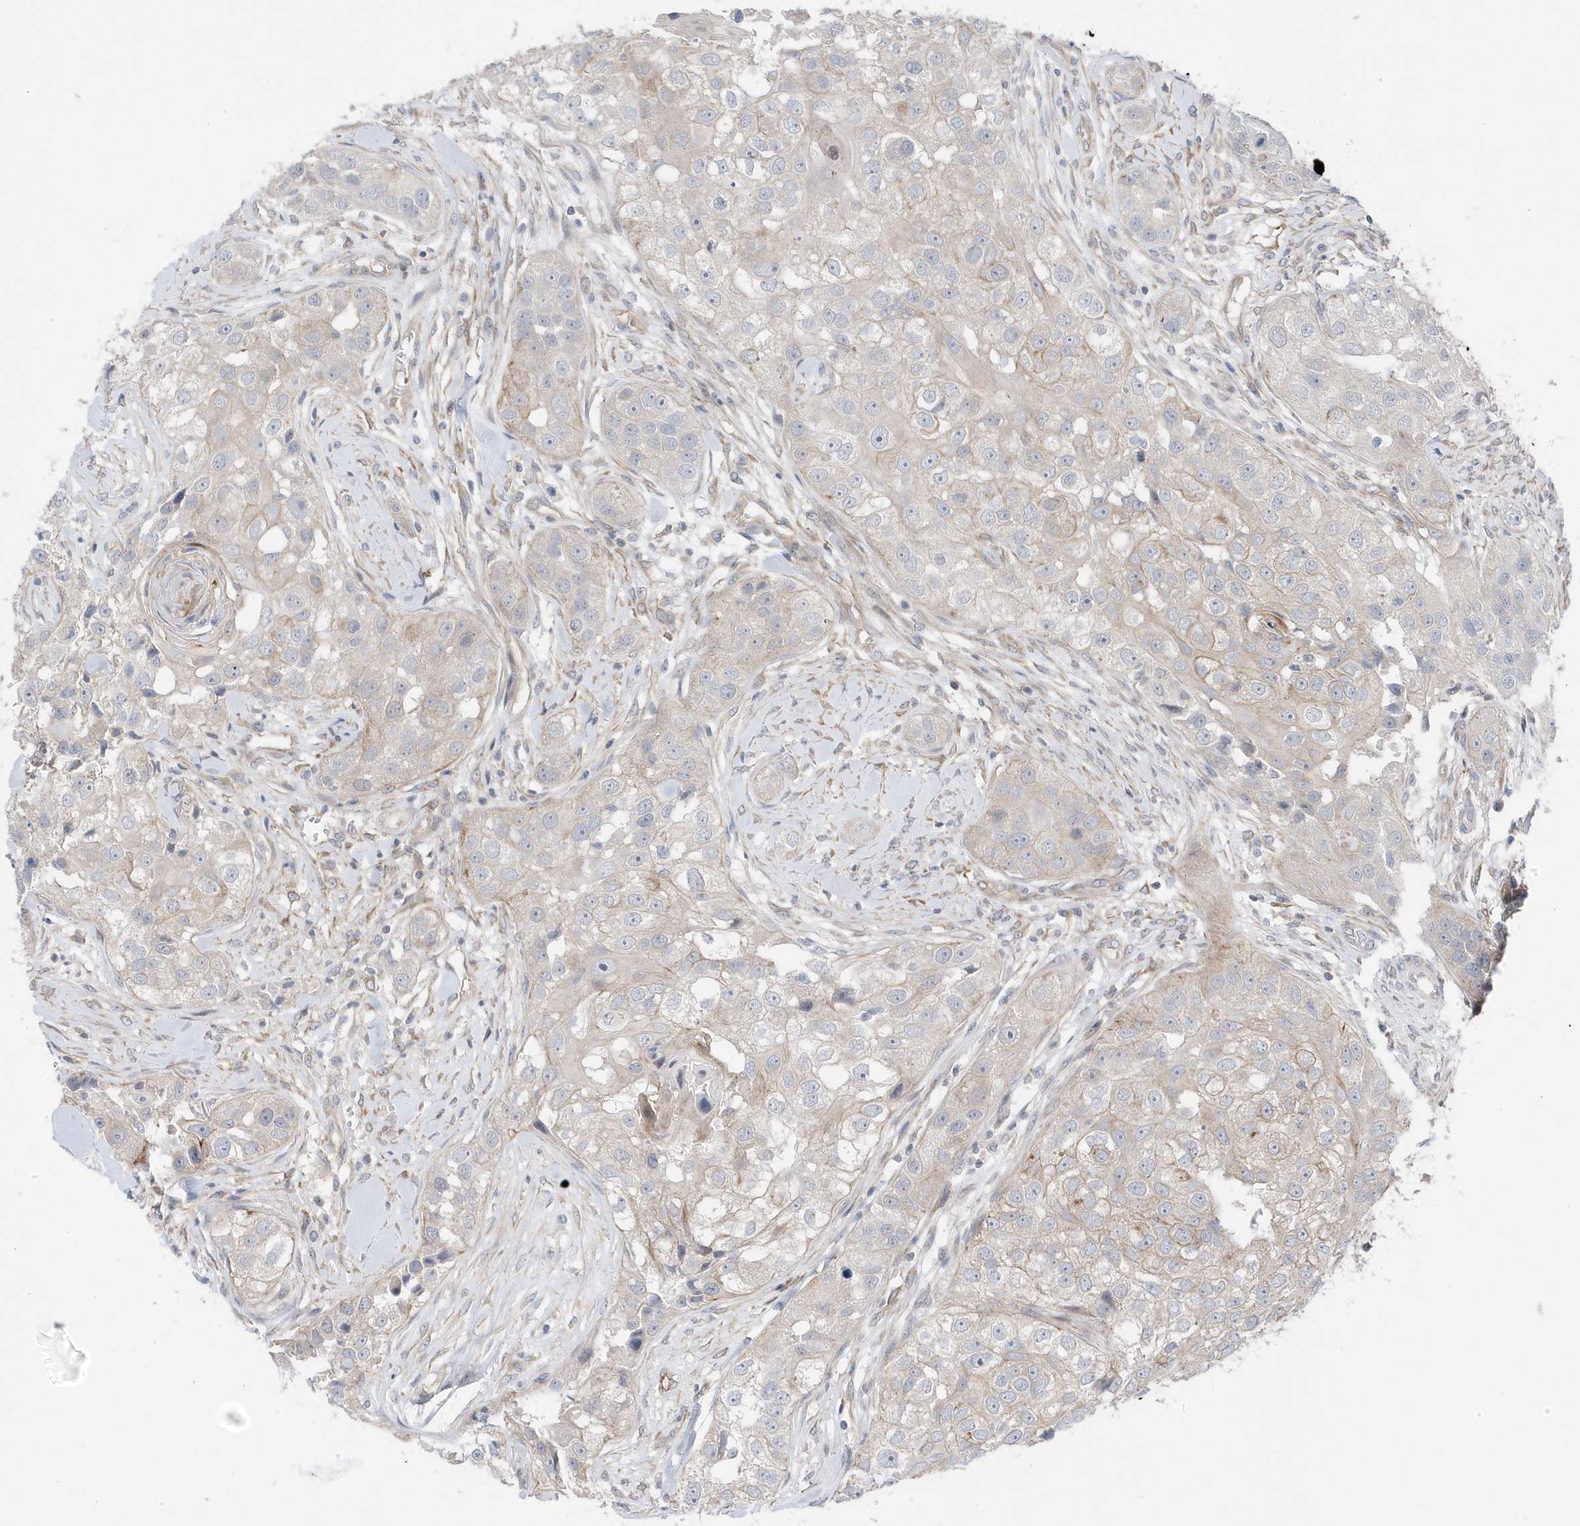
{"staining": {"intensity": "weak", "quantity": "<25%", "location": "cytoplasmic/membranous"}, "tissue": "head and neck cancer", "cell_type": "Tumor cells", "image_type": "cancer", "snomed": [{"axis": "morphology", "description": "Normal tissue, NOS"}, {"axis": "morphology", "description": "Squamous cell carcinoma, NOS"}, {"axis": "topography", "description": "Skeletal muscle"}, {"axis": "topography", "description": "Head-Neck"}], "caption": "A photomicrograph of human head and neck cancer (squamous cell carcinoma) is negative for staining in tumor cells.", "gene": "ANAPC1", "patient": {"sex": "male", "age": 51}}